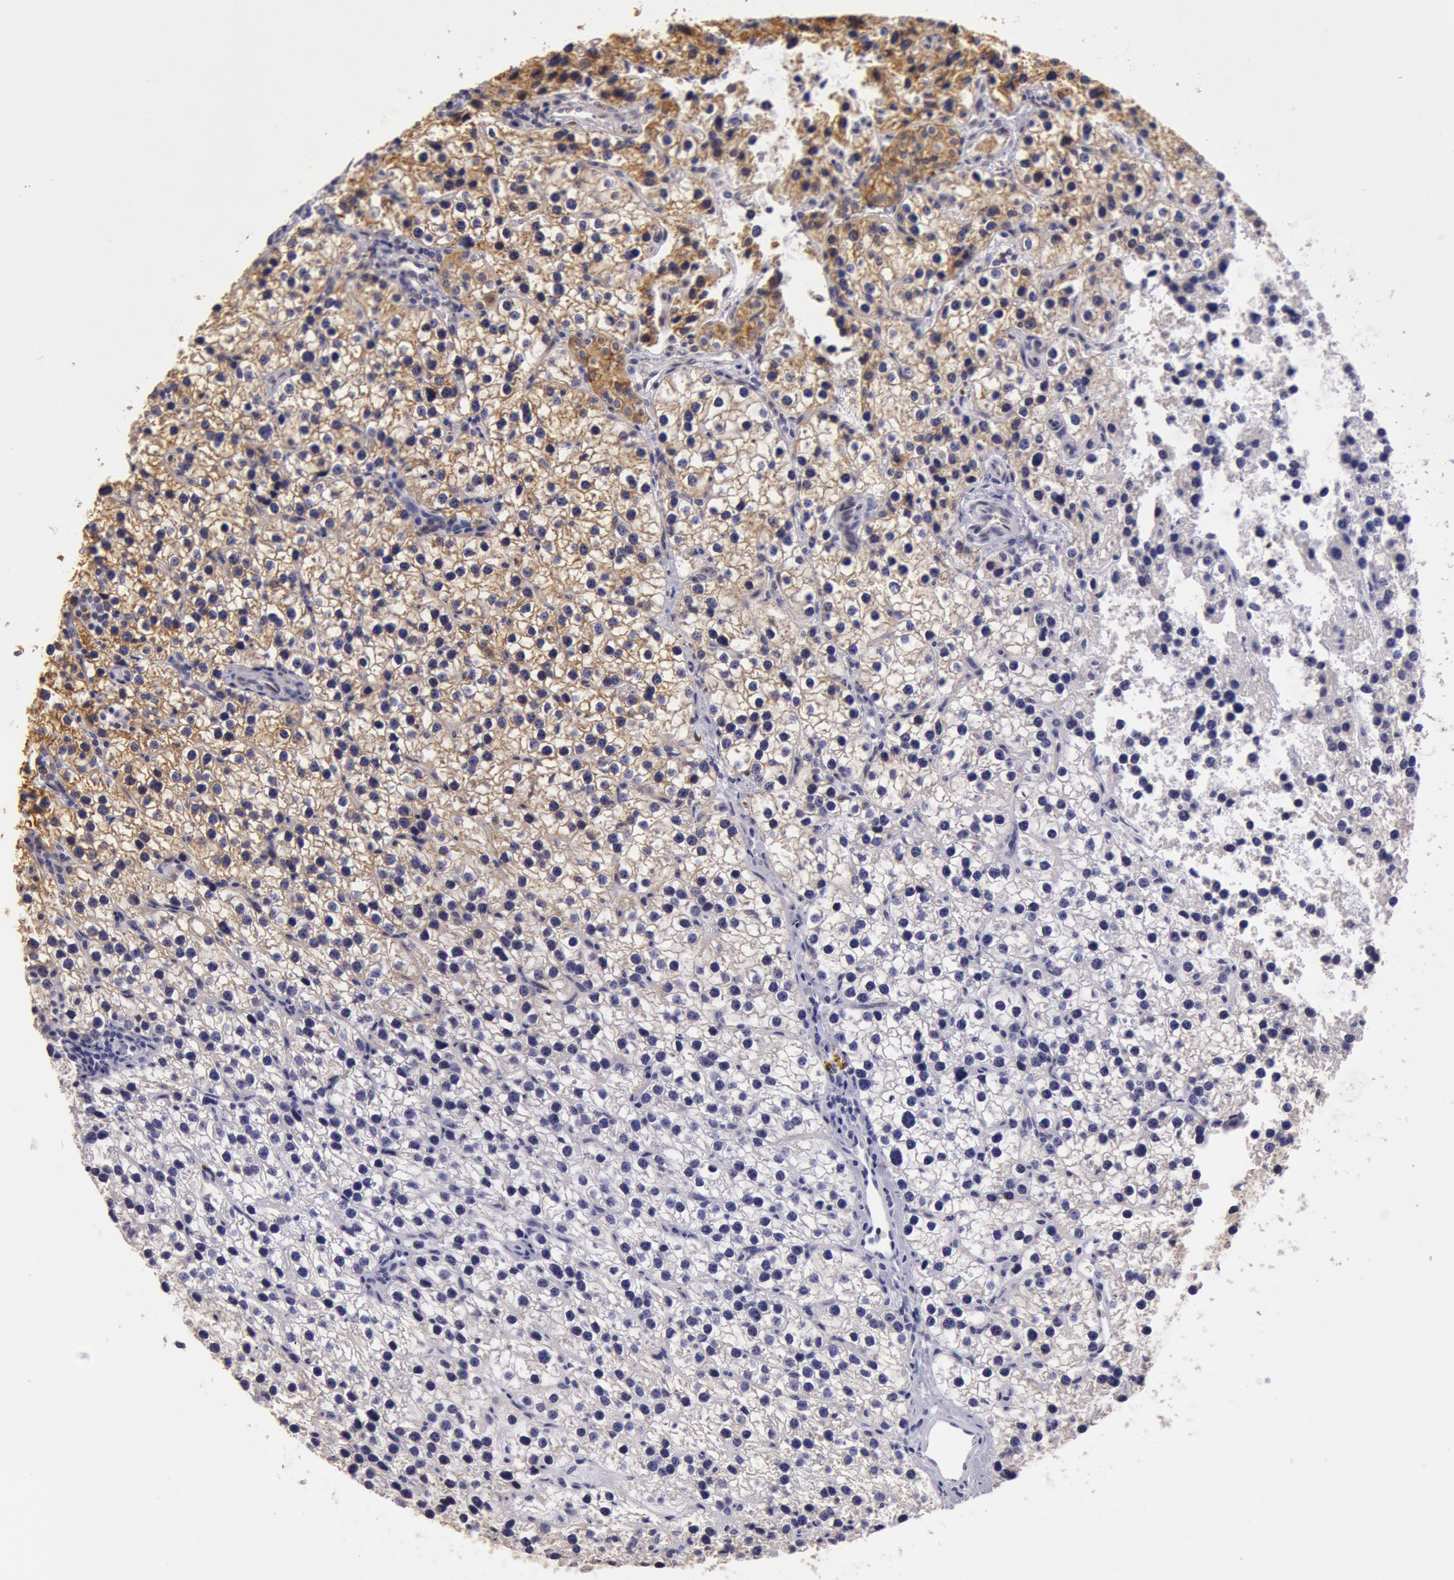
{"staining": {"intensity": "moderate", "quantity": "25%-75%", "location": "cytoplasmic/membranous"}, "tissue": "parathyroid gland", "cell_type": "Glandular cells", "image_type": "normal", "snomed": [{"axis": "morphology", "description": "Normal tissue, NOS"}, {"axis": "topography", "description": "Parathyroid gland"}], "caption": "A high-resolution photomicrograph shows immunohistochemistry (IHC) staining of unremarkable parathyroid gland, which reveals moderate cytoplasmic/membranous staining in about 25%-75% of glandular cells.", "gene": "KRT18", "patient": {"sex": "female", "age": 54}}